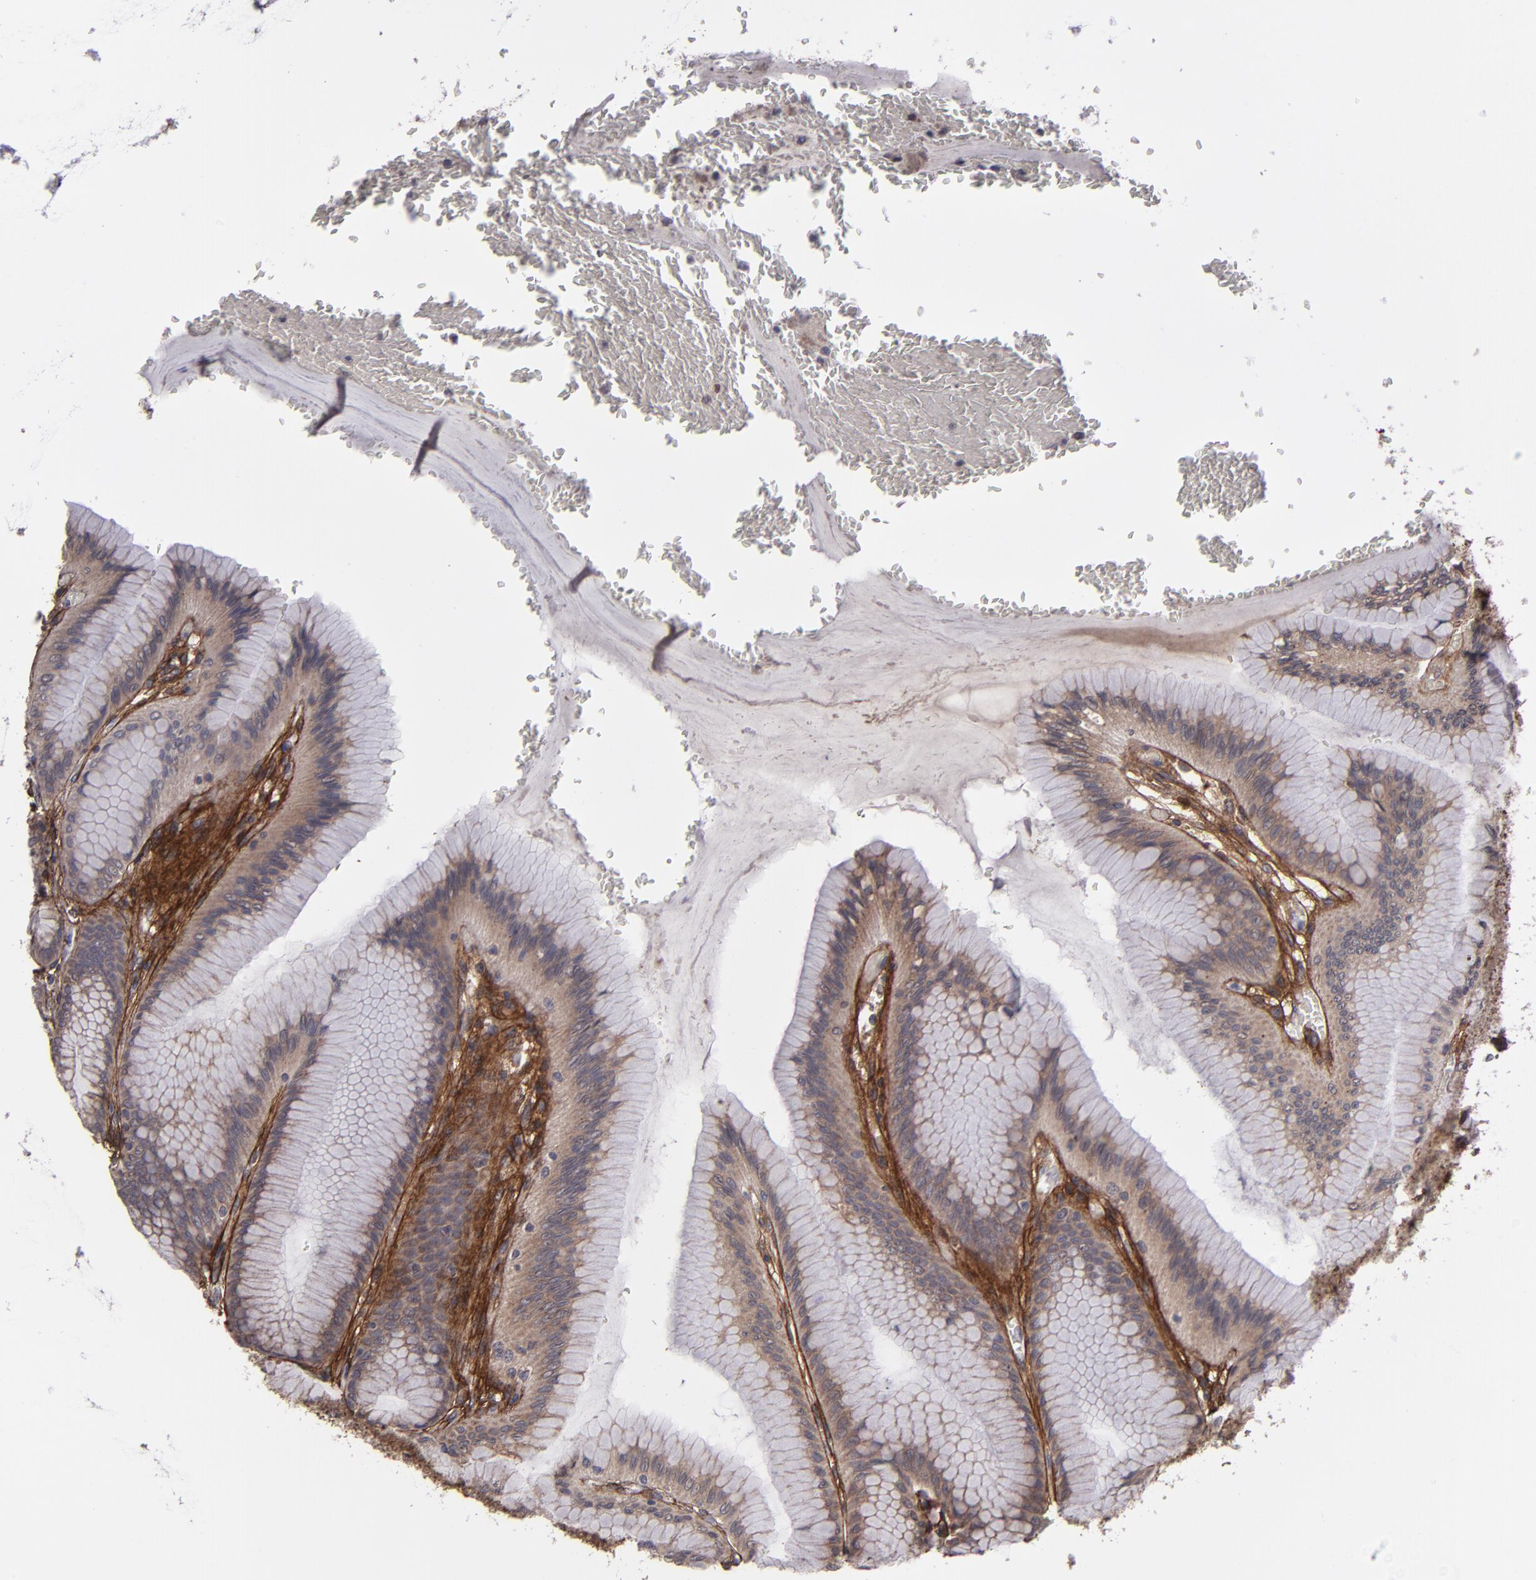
{"staining": {"intensity": "weak", "quantity": ">75%", "location": "cytoplasmic/membranous"}, "tissue": "stomach", "cell_type": "Glandular cells", "image_type": "normal", "snomed": [{"axis": "morphology", "description": "Normal tissue, NOS"}, {"axis": "morphology", "description": "Adenocarcinoma, NOS"}, {"axis": "topography", "description": "Stomach"}, {"axis": "topography", "description": "Stomach, lower"}], "caption": "Immunohistochemistry of normal human stomach displays low levels of weak cytoplasmic/membranous positivity in approximately >75% of glandular cells. The staining is performed using DAB (3,3'-diaminobenzidine) brown chromogen to label protein expression. The nuclei are counter-stained blue using hematoxylin.", "gene": "IL12A", "patient": {"sex": "female", "age": 65}}